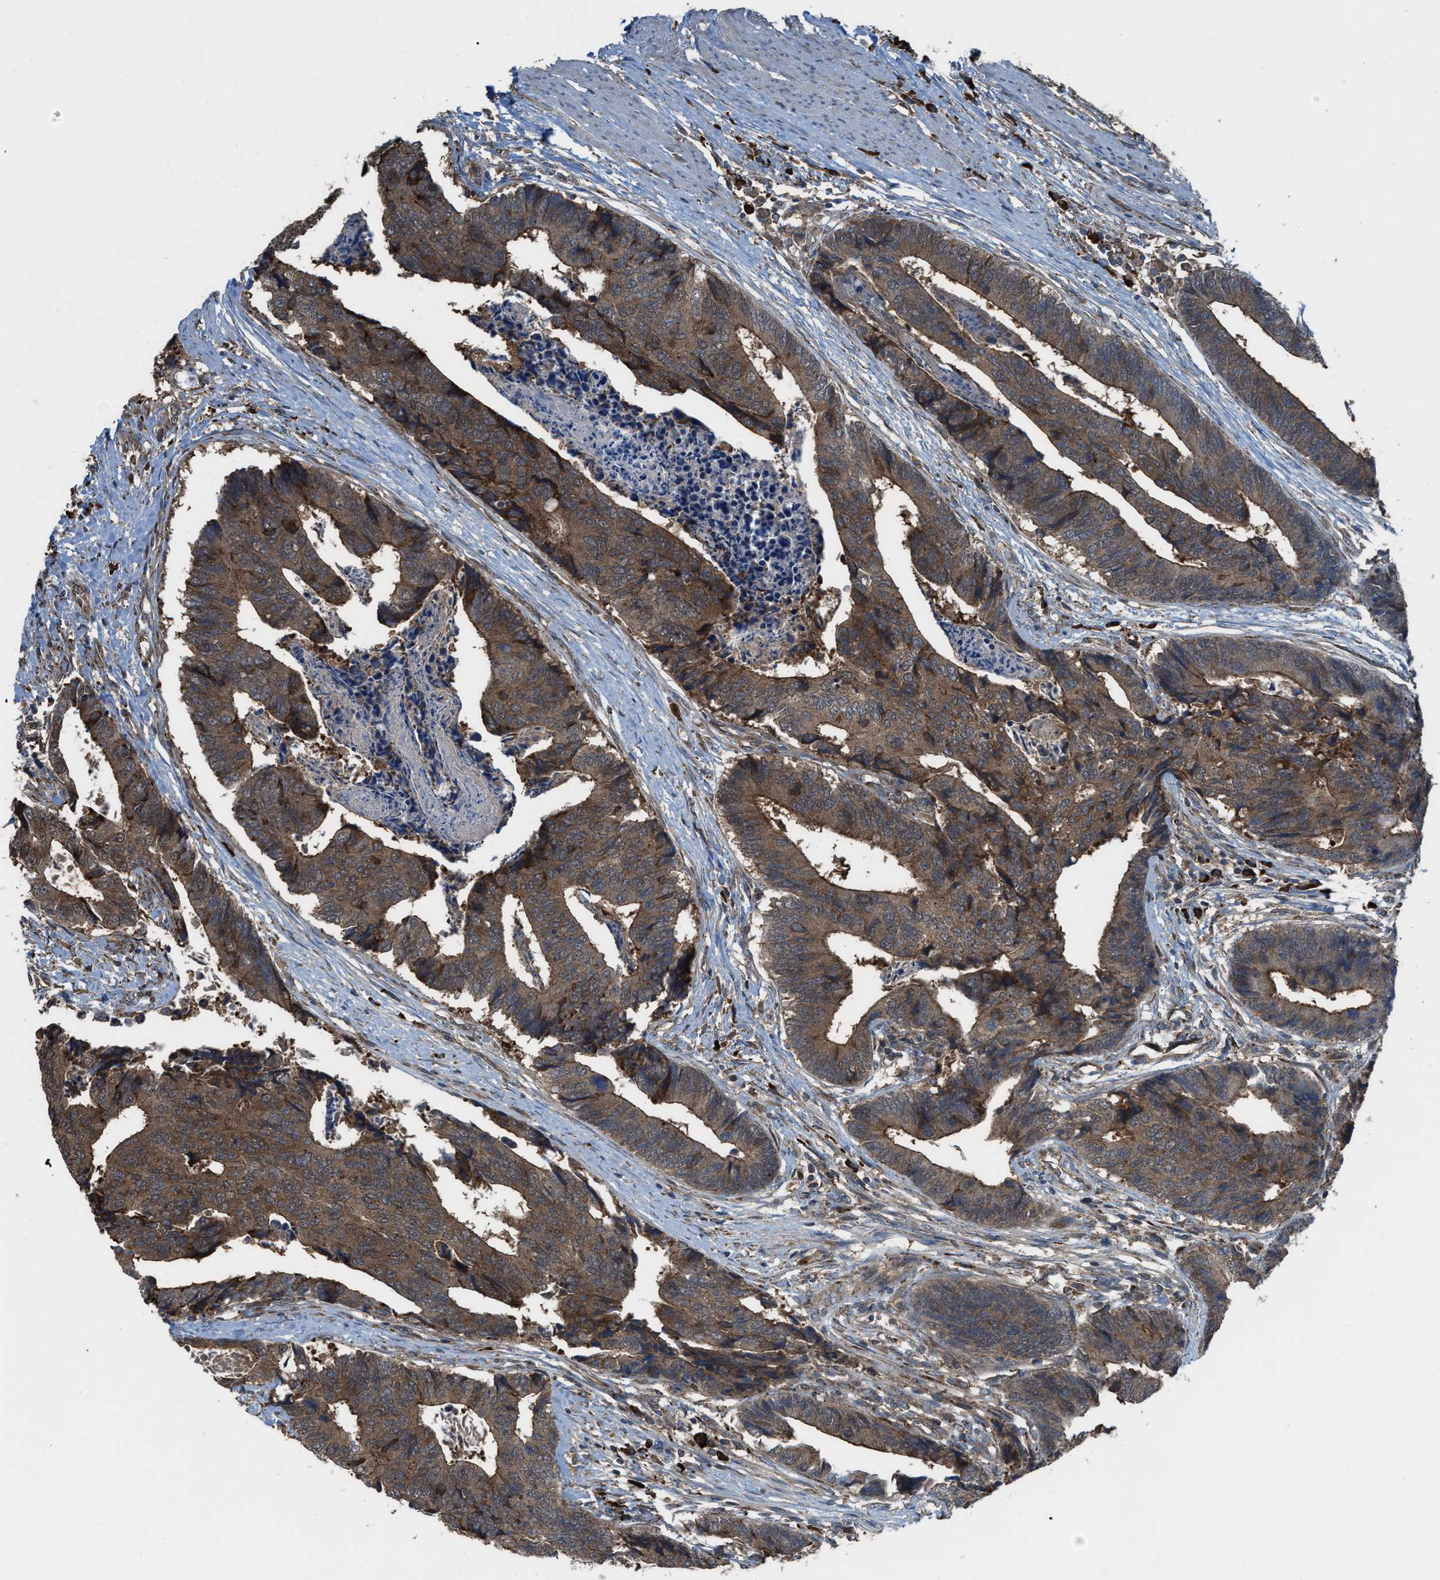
{"staining": {"intensity": "moderate", "quantity": ">75%", "location": "cytoplasmic/membranous"}, "tissue": "colorectal cancer", "cell_type": "Tumor cells", "image_type": "cancer", "snomed": [{"axis": "morphology", "description": "Adenocarcinoma, NOS"}, {"axis": "topography", "description": "Rectum"}], "caption": "Immunohistochemistry staining of adenocarcinoma (colorectal), which demonstrates medium levels of moderate cytoplasmic/membranous staining in about >75% of tumor cells indicating moderate cytoplasmic/membranous protein staining. The staining was performed using DAB (3,3'-diaminobenzidine) (brown) for protein detection and nuclei were counterstained in hematoxylin (blue).", "gene": "PLAA", "patient": {"sex": "male", "age": 84}}